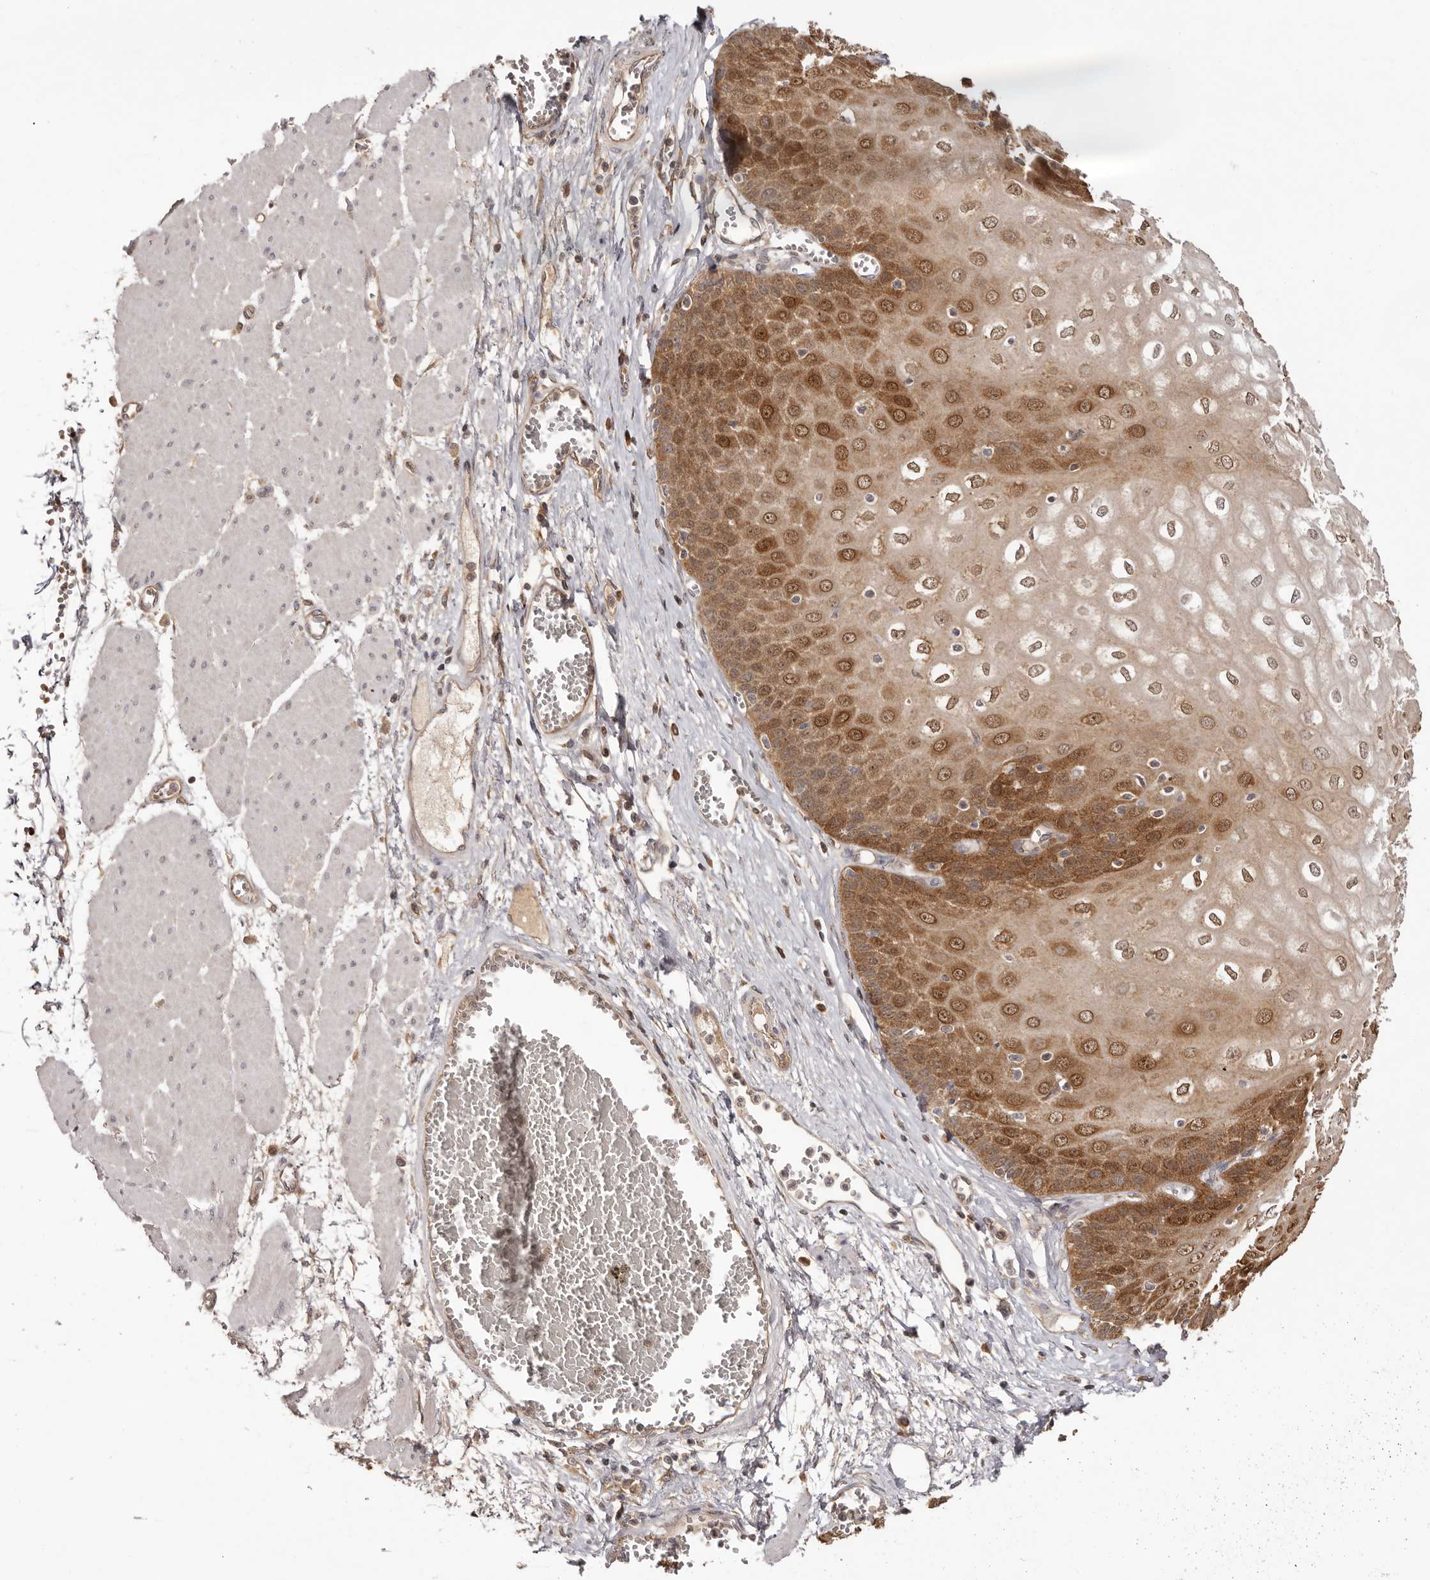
{"staining": {"intensity": "moderate", "quantity": ">75%", "location": "cytoplasmic/membranous,nuclear"}, "tissue": "esophagus", "cell_type": "Squamous epithelial cells", "image_type": "normal", "snomed": [{"axis": "morphology", "description": "Normal tissue, NOS"}, {"axis": "topography", "description": "Esophagus"}], "caption": "A brown stain labels moderate cytoplasmic/membranous,nuclear positivity of a protein in squamous epithelial cells of normal esophagus. (DAB IHC, brown staining for protein, blue staining for nuclei).", "gene": "UBR2", "patient": {"sex": "male", "age": 60}}